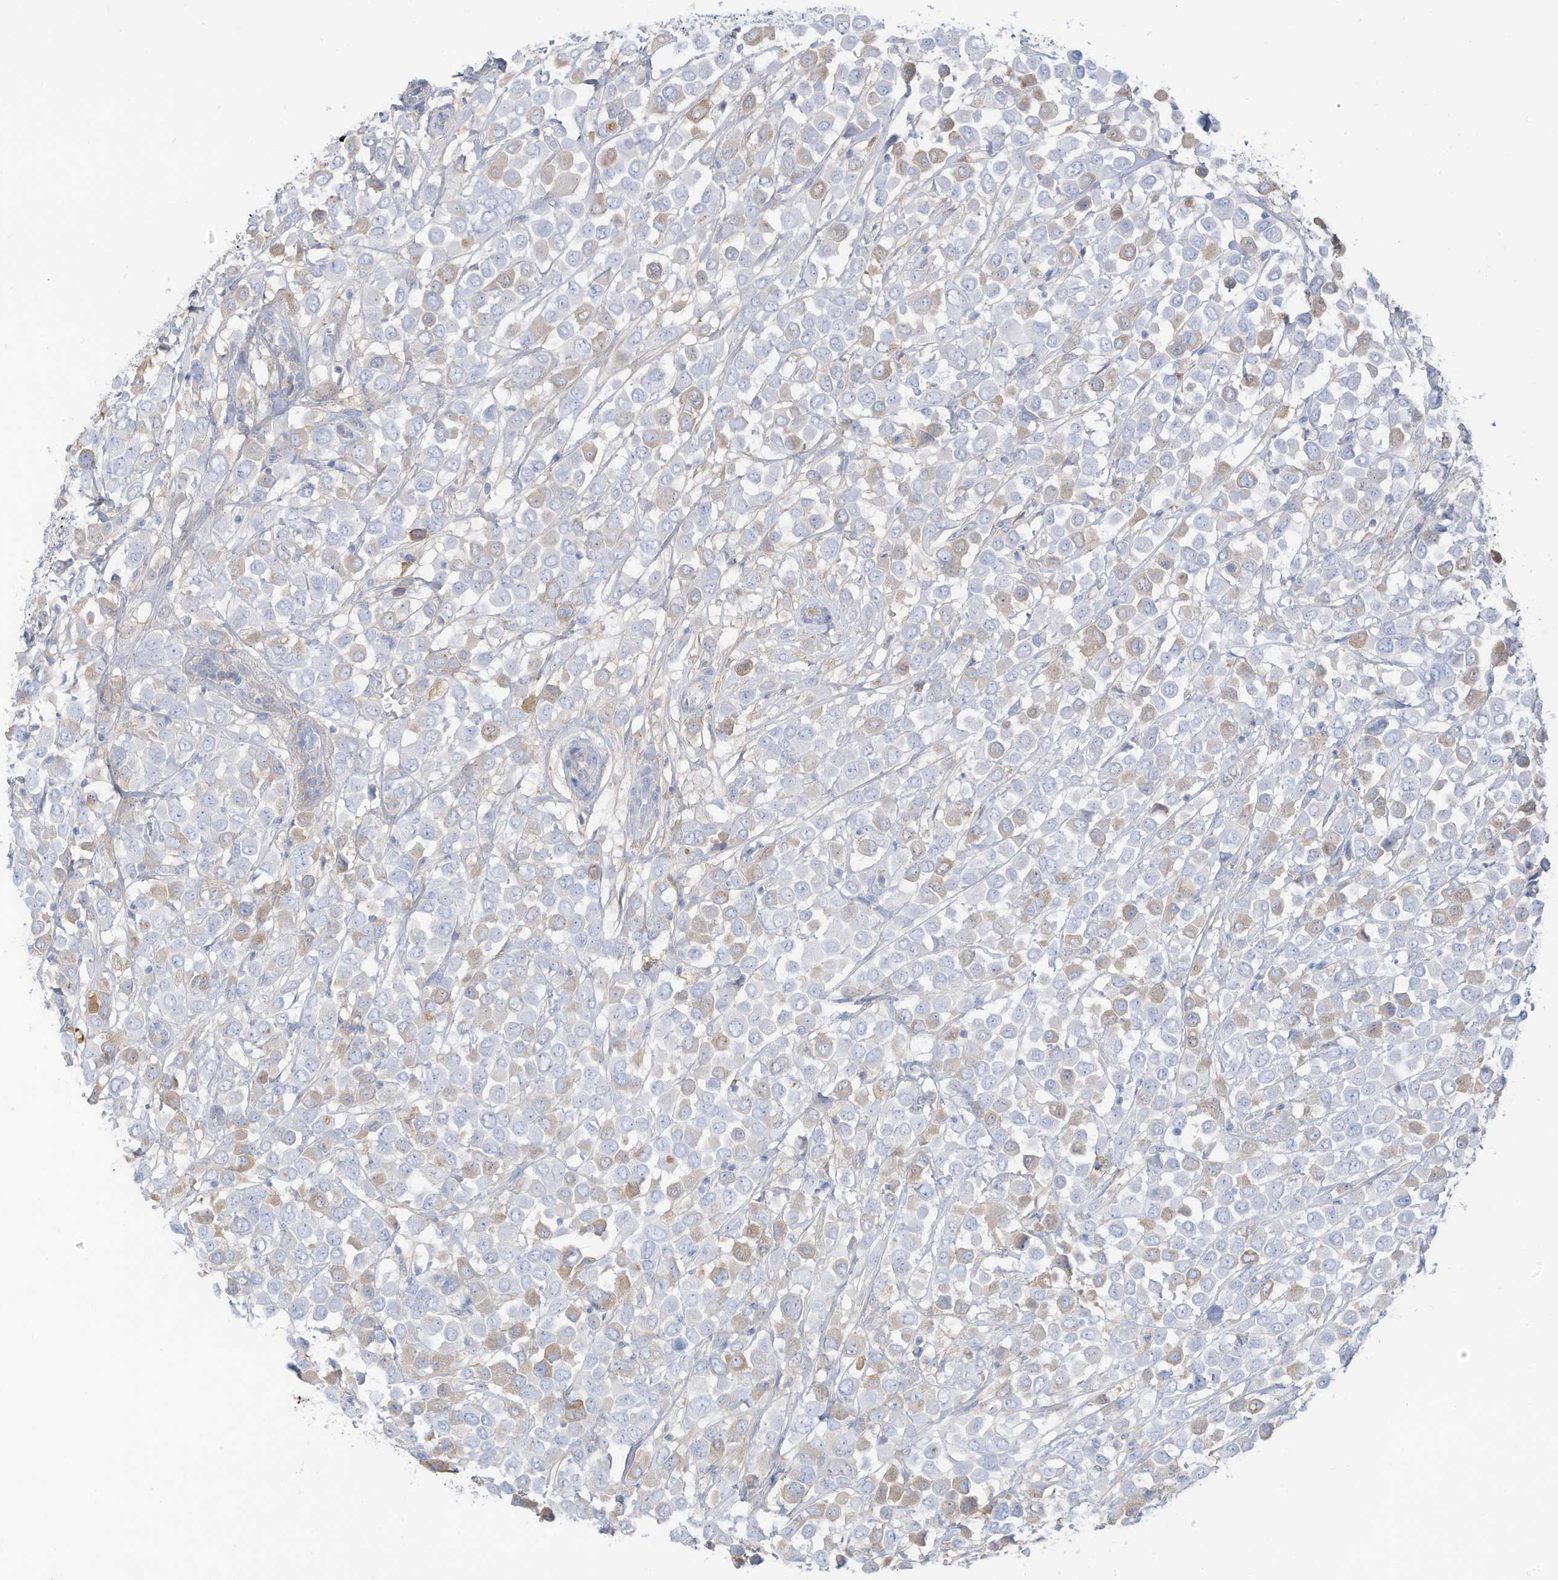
{"staining": {"intensity": "weak", "quantity": "25%-75%", "location": "cytoplasmic/membranous"}, "tissue": "breast cancer", "cell_type": "Tumor cells", "image_type": "cancer", "snomed": [{"axis": "morphology", "description": "Duct carcinoma"}, {"axis": "topography", "description": "Breast"}], "caption": "Tumor cells display low levels of weak cytoplasmic/membranous positivity in approximately 25%-75% of cells in invasive ductal carcinoma (breast).", "gene": "HSD17B13", "patient": {"sex": "female", "age": 61}}